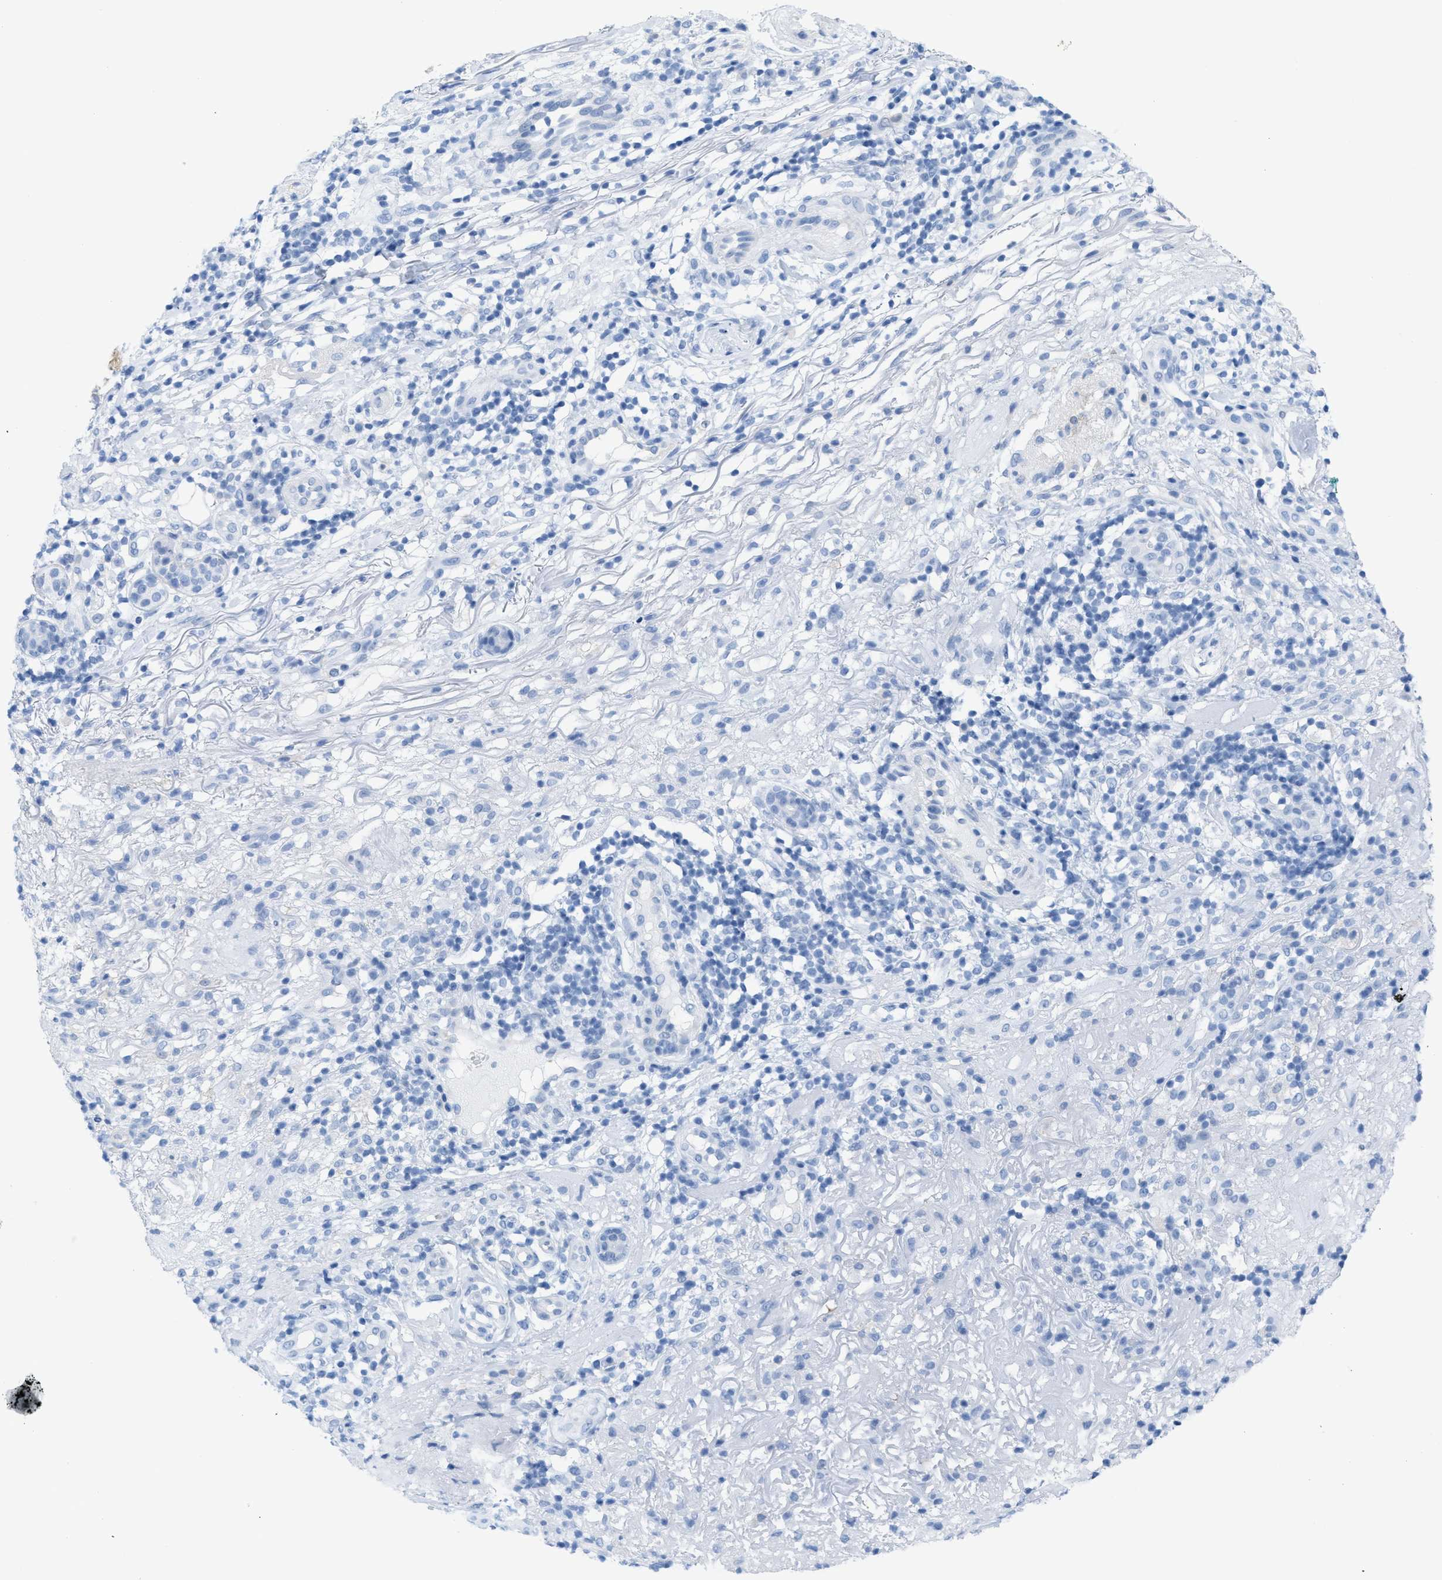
{"staining": {"intensity": "negative", "quantity": "none", "location": "none"}, "tissue": "melanoma", "cell_type": "Tumor cells", "image_type": "cancer", "snomed": [{"axis": "morphology", "description": "Necrosis, NOS"}, {"axis": "morphology", "description": "Malignant melanoma, NOS"}, {"axis": "topography", "description": "Skin"}], "caption": "DAB (3,3'-diaminobenzidine) immunohistochemical staining of melanoma demonstrates no significant positivity in tumor cells.", "gene": "ASGR1", "patient": {"sex": "female", "age": 87}}